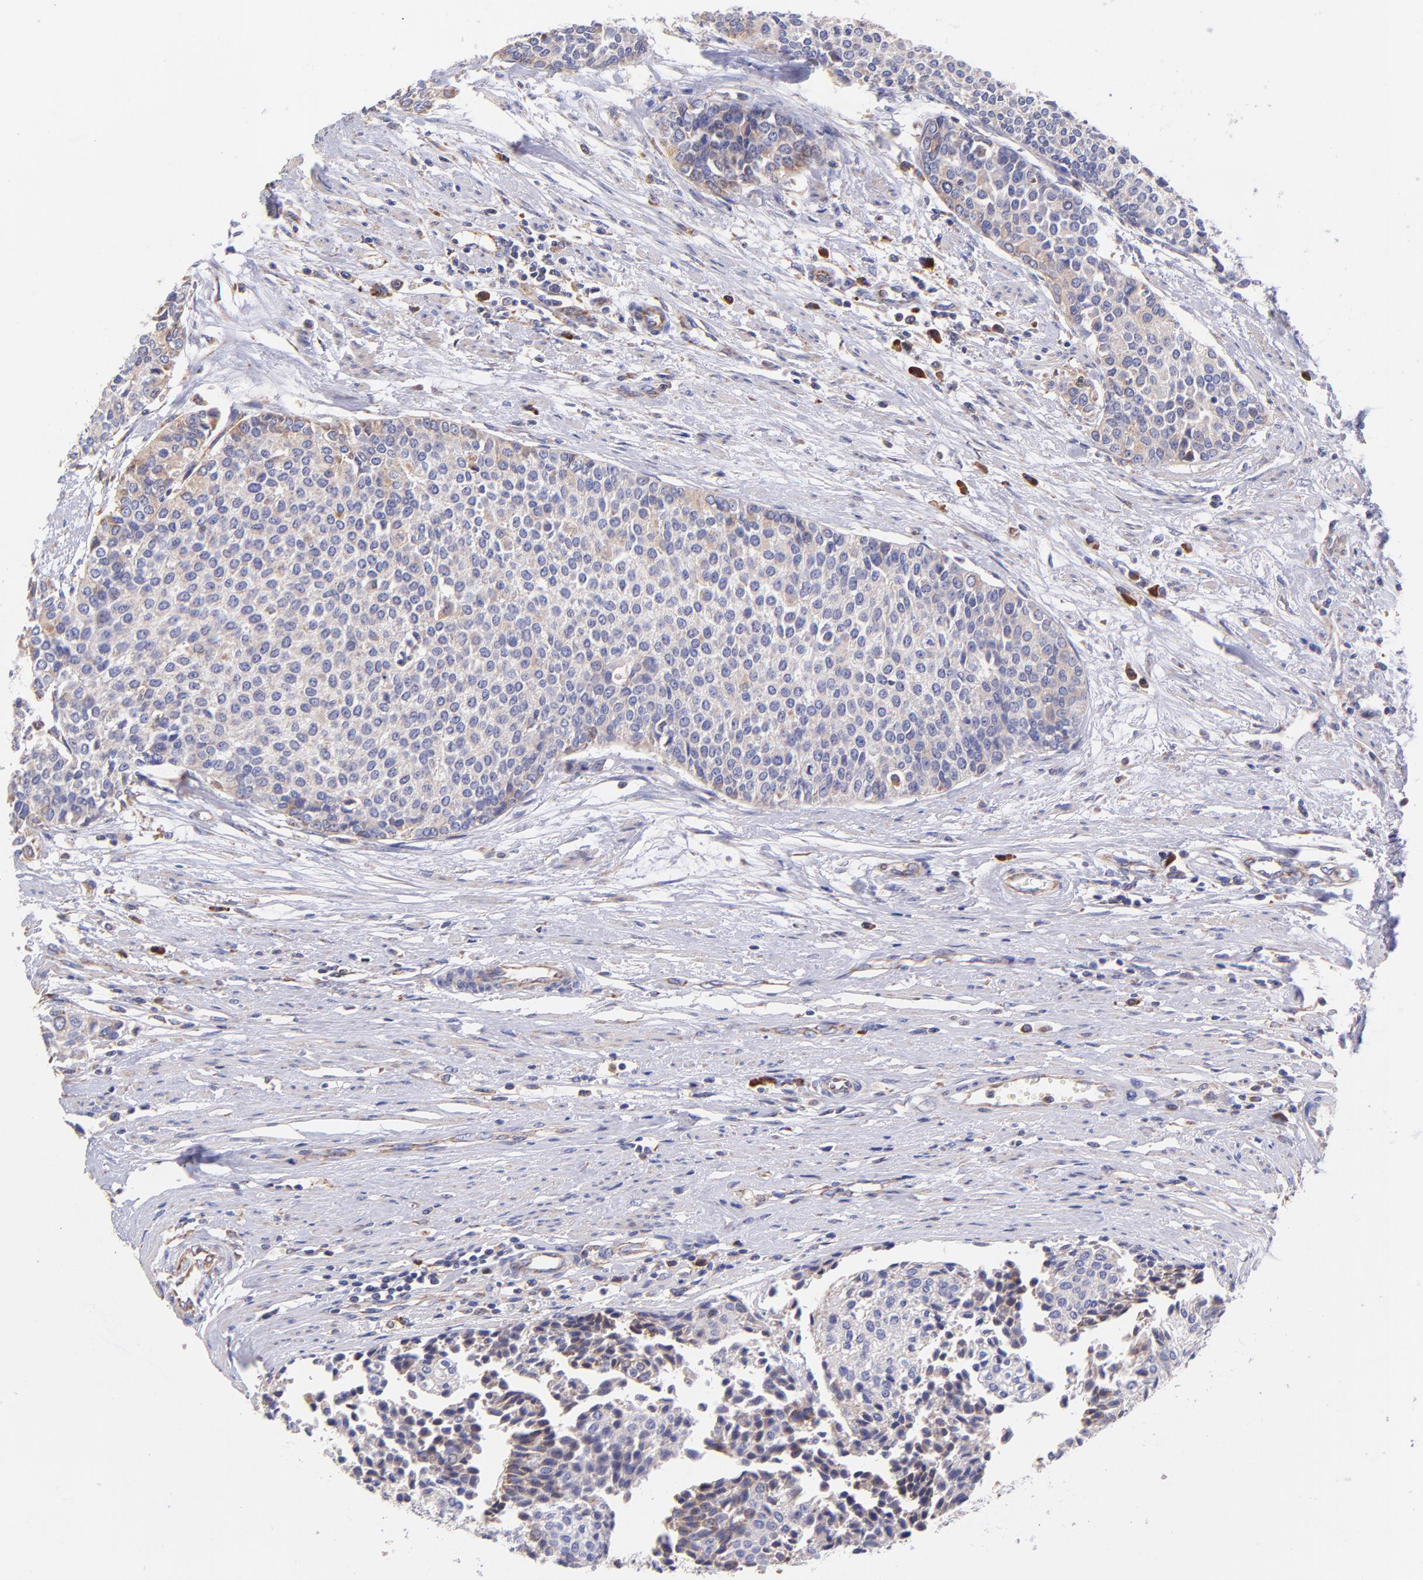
{"staining": {"intensity": "weak", "quantity": "<25%", "location": "cytoplasmic/membranous"}, "tissue": "urothelial cancer", "cell_type": "Tumor cells", "image_type": "cancer", "snomed": [{"axis": "morphology", "description": "Urothelial carcinoma, Low grade"}, {"axis": "topography", "description": "Urinary bladder"}], "caption": "Urothelial cancer was stained to show a protein in brown. There is no significant positivity in tumor cells.", "gene": "PREX1", "patient": {"sex": "female", "age": 73}}